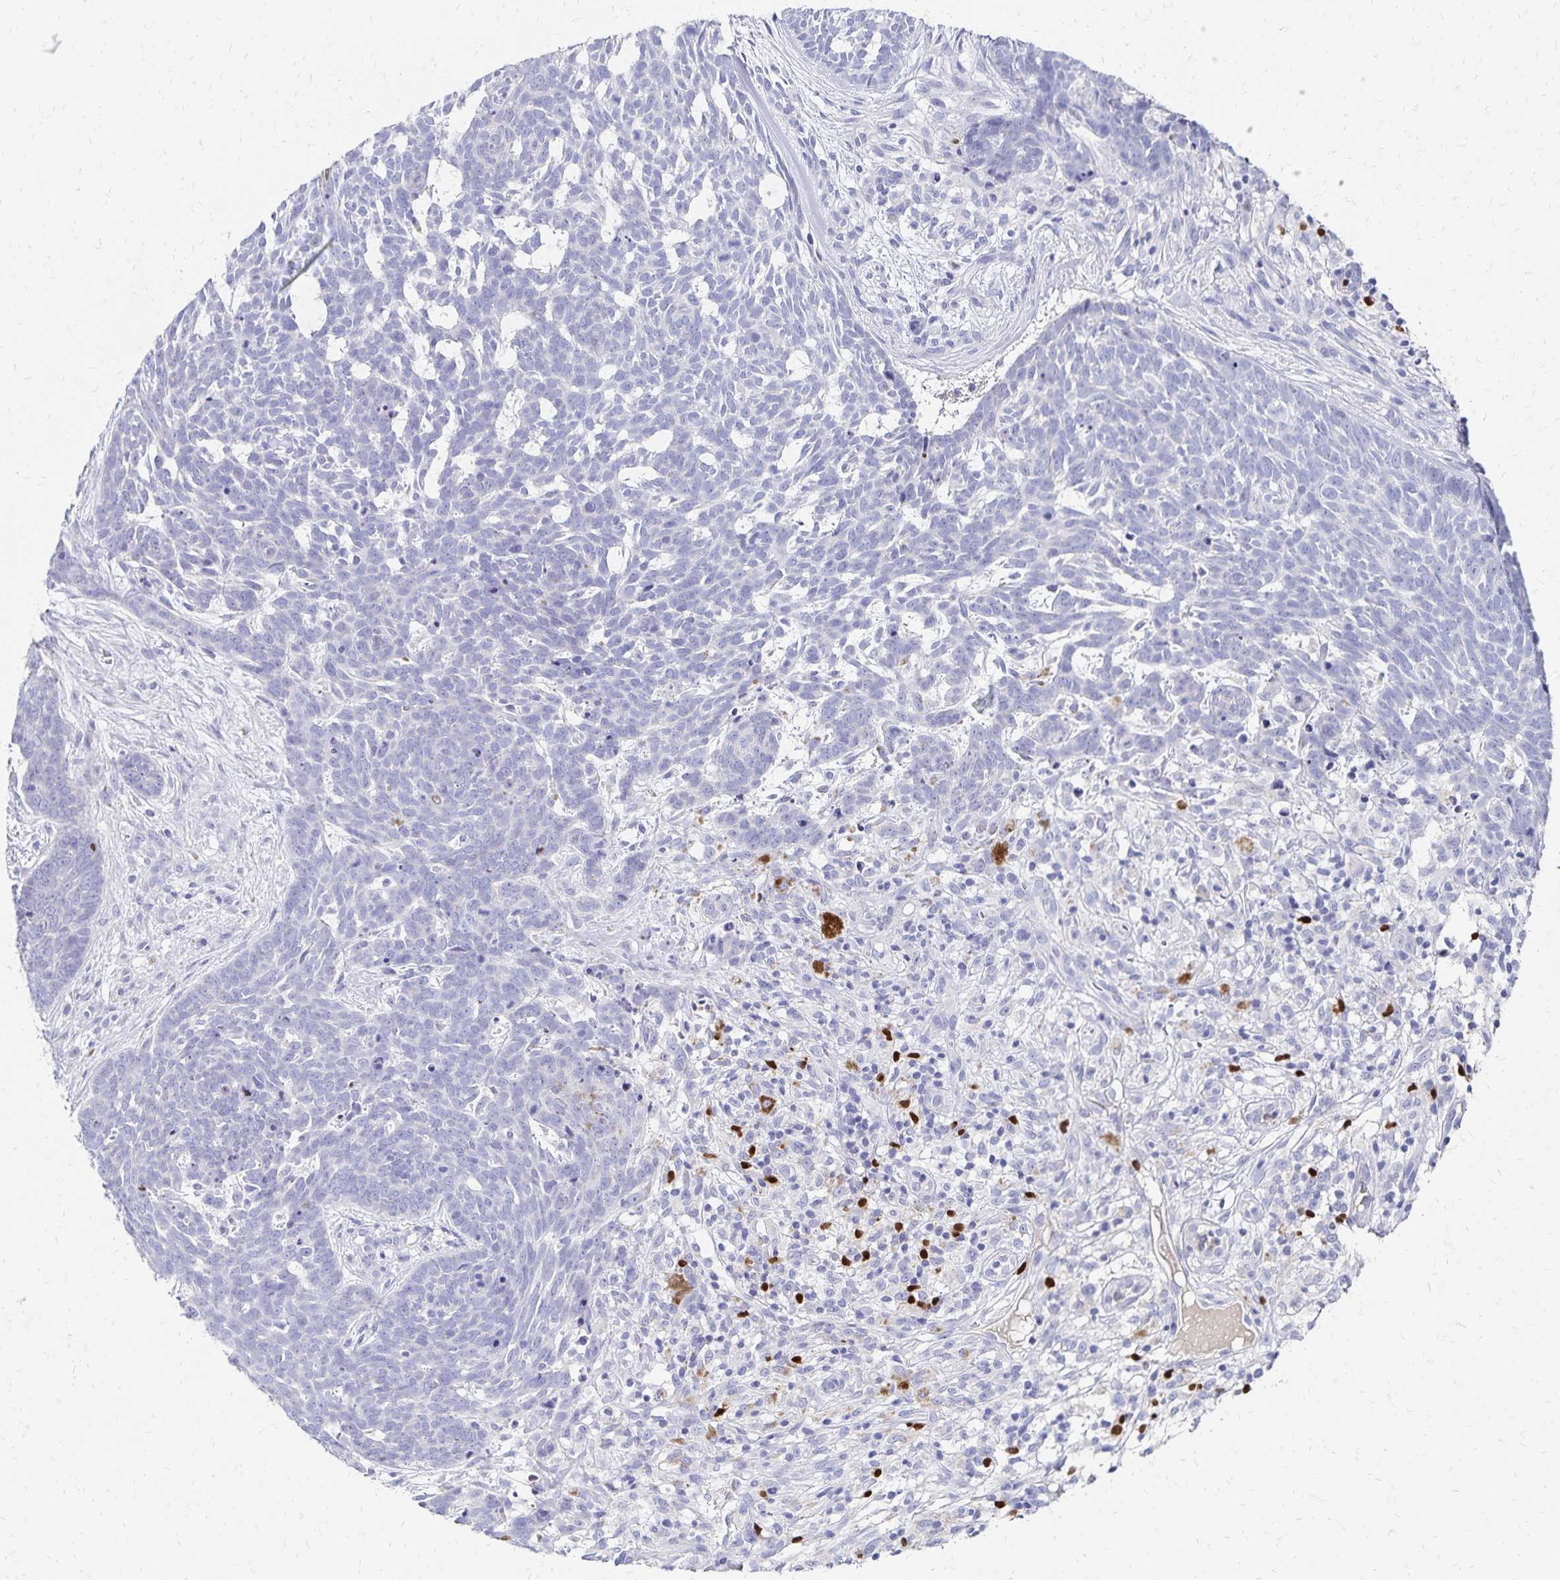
{"staining": {"intensity": "negative", "quantity": "none", "location": "none"}, "tissue": "skin cancer", "cell_type": "Tumor cells", "image_type": "cancer", "snomed": [{"axis": "morphology", "description": "Basal cell carcinoma"}, {"axis": "topography", "description": "Skin"}], "caption": "Protein analysis of skin basal cell carcinoma displays no significant positivity in tumor cells.", "gene": "PAX5", "patient": {"sex": "female", "age": 78}}